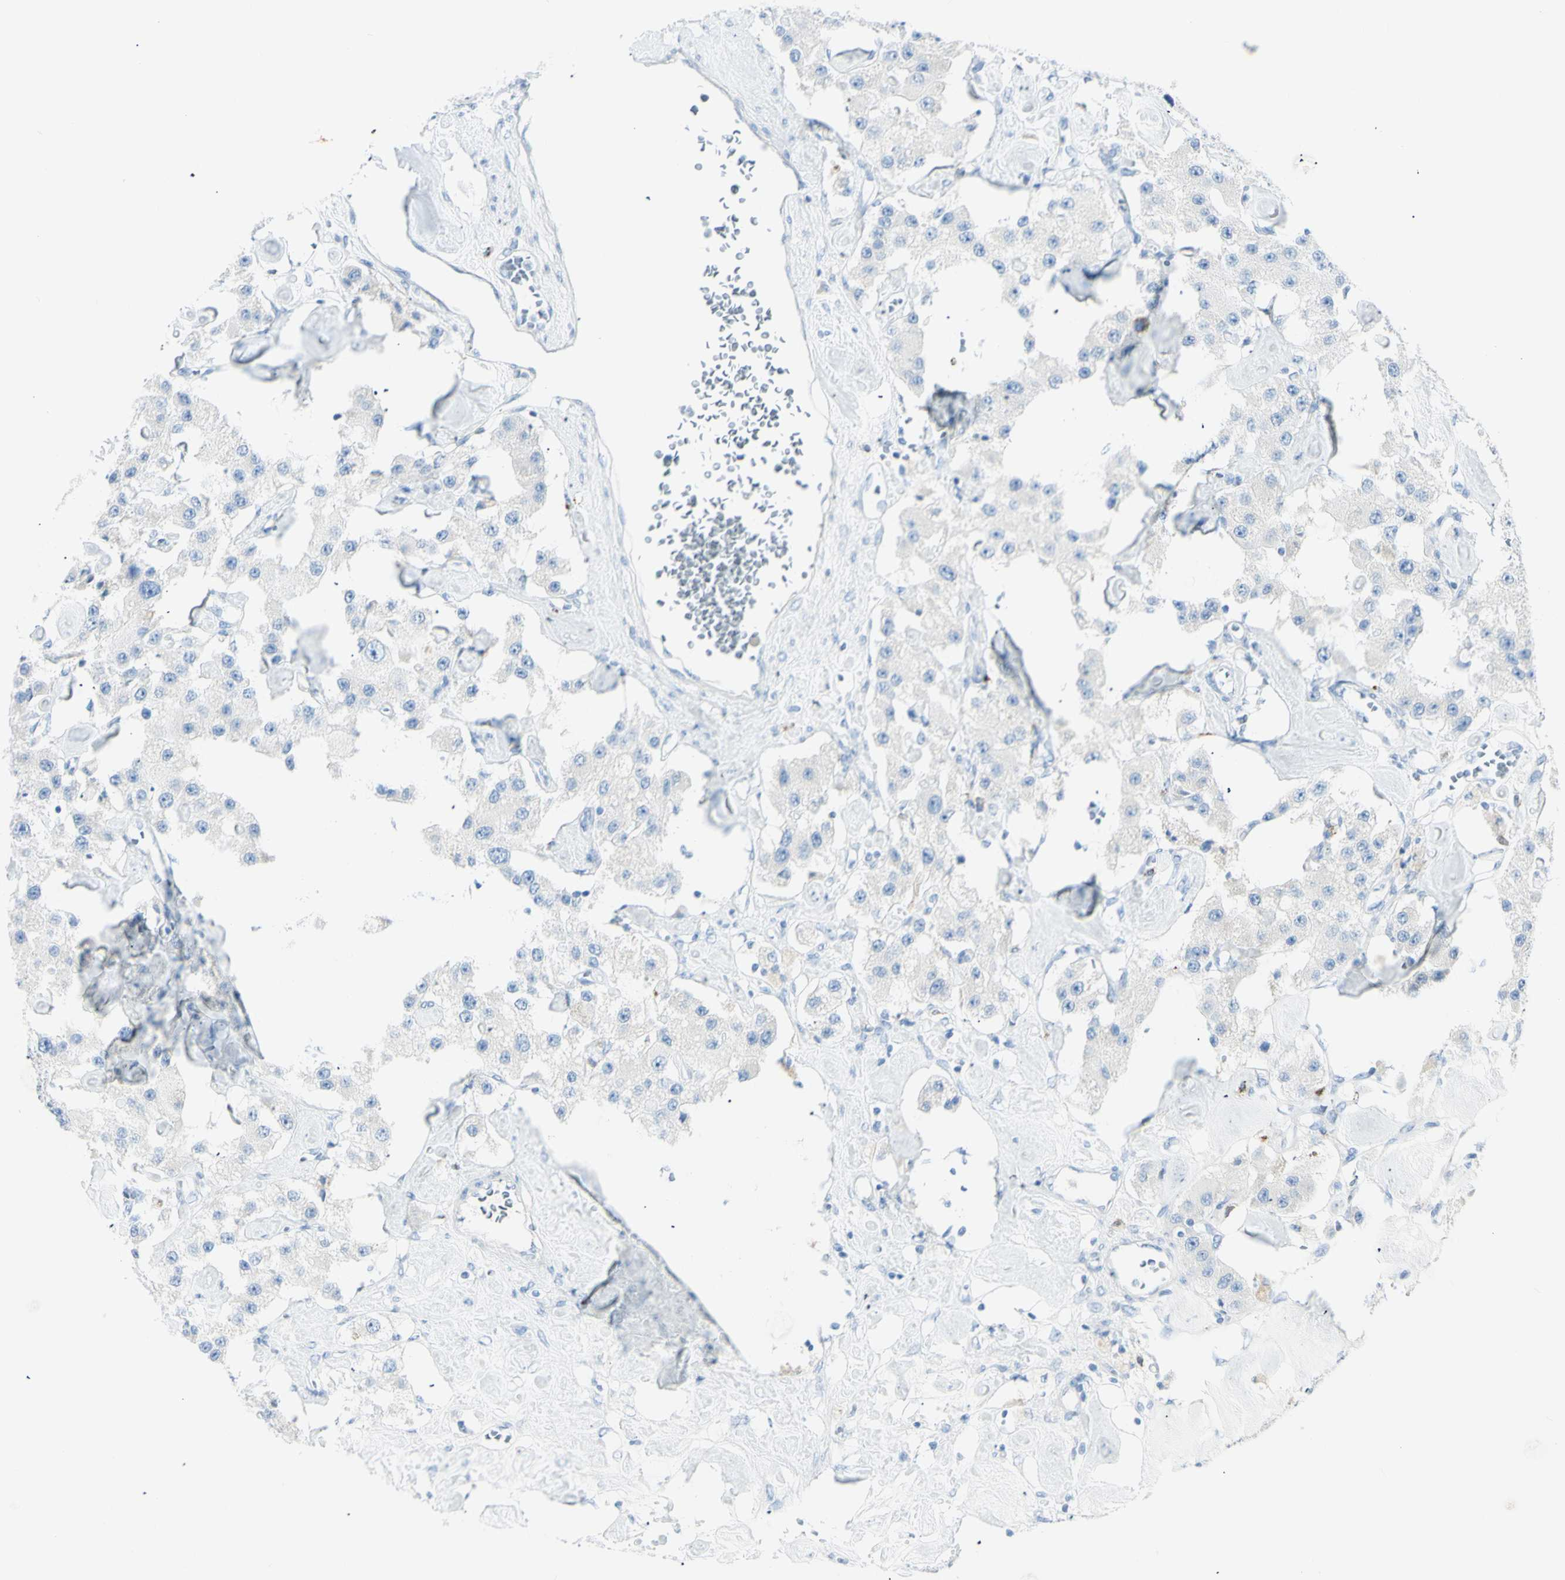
{"staining": {"intensity": "negative", "quantity": "none", "location": "none"}, "tissue": "carcinoid", "cell_type": "Tumor cells", "image_type": "cancer", "snomed": [{"axis": "morphology", "description": "Carcinoid, malignant, NOS"}, {"axis": "topography", "description": "Pancreas"}], "caption": "Human carcinoid stained for a protein using IHC displays no positivity in tumor cells.", "gene": "LETM1", "patient": {"sex": "male", "age": 41}}